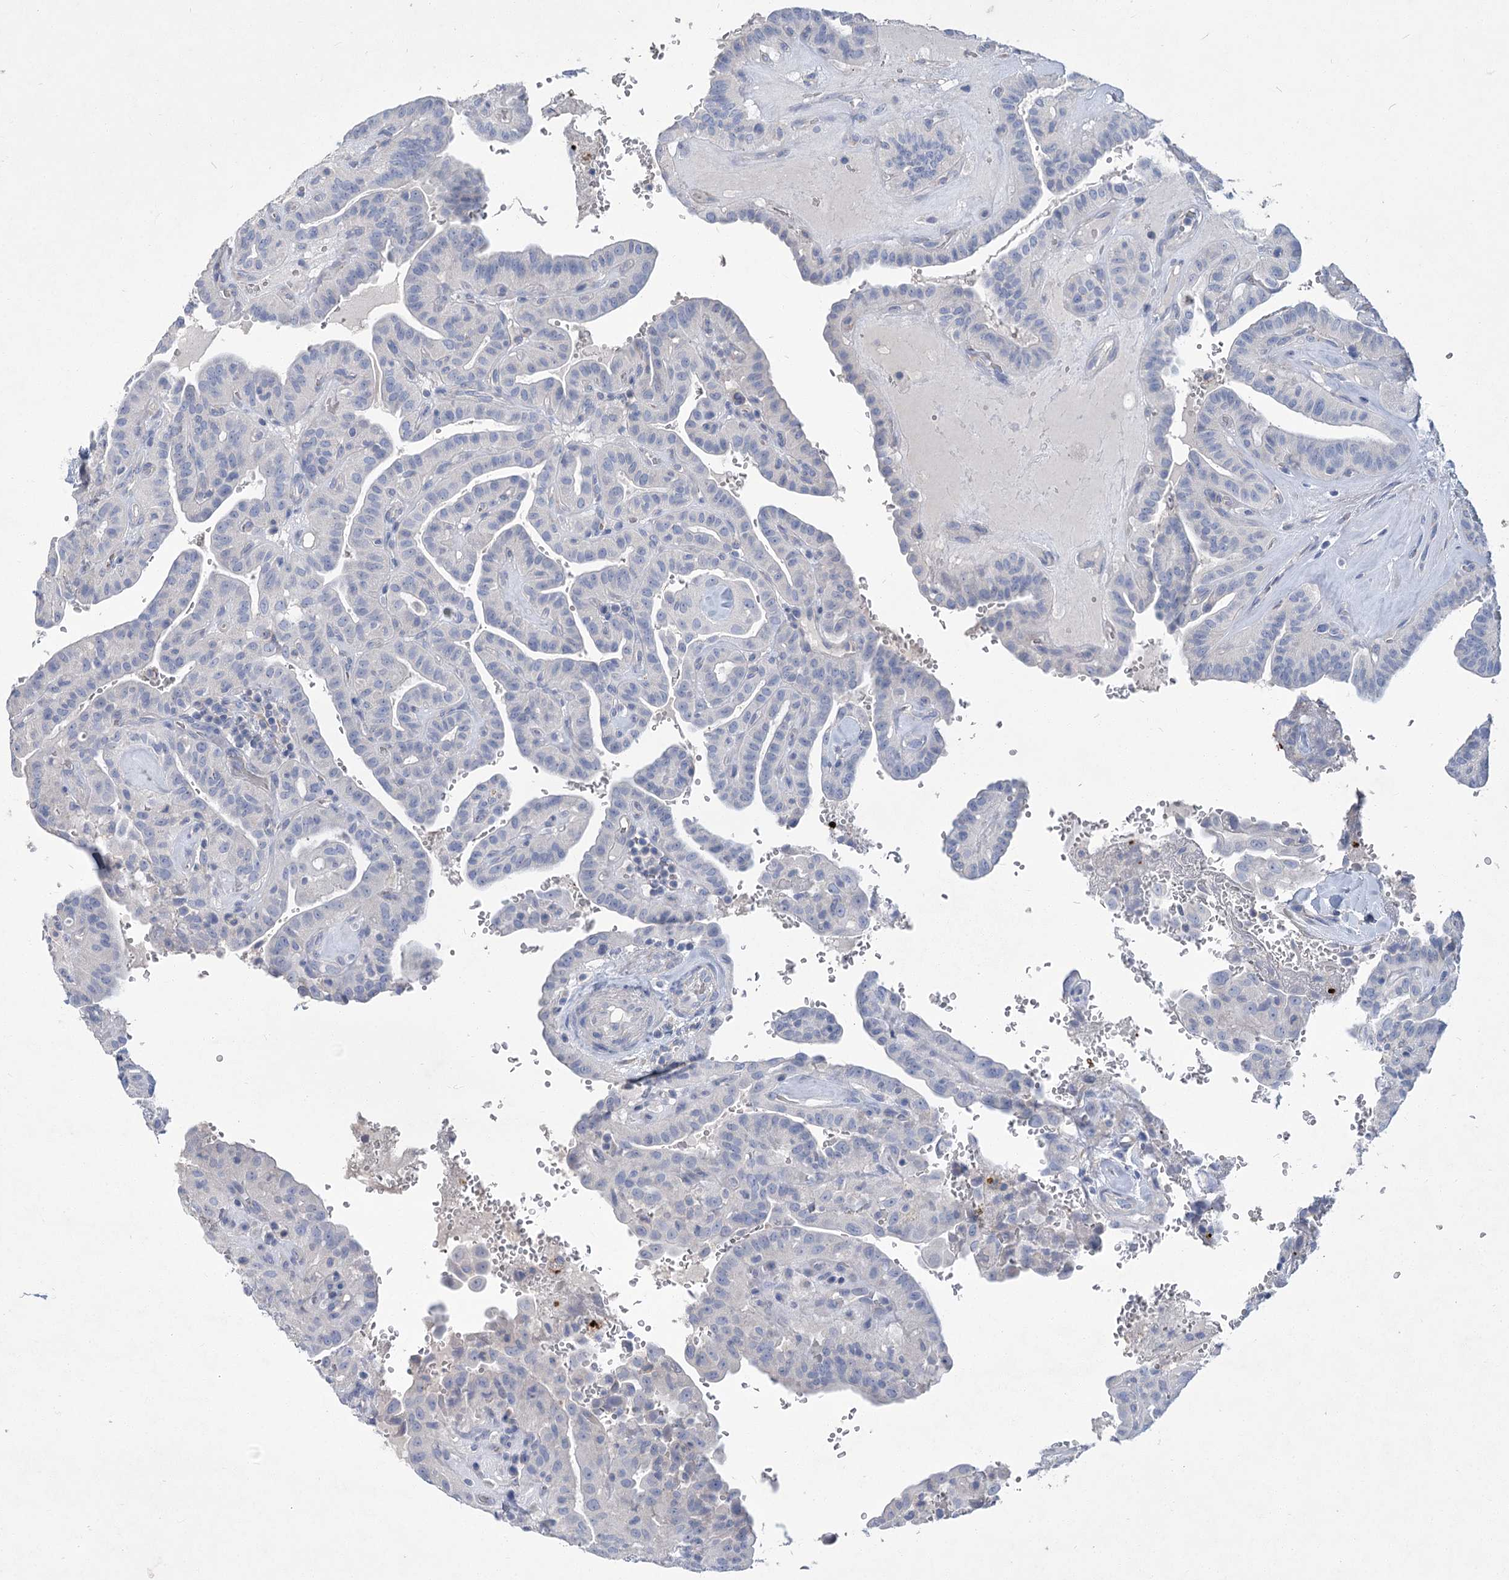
{"staining": {"intensity": "negative", "quantity": "none", "location": "none"}, "tissue": "thyroid cancer", "cell_type": "Tumor cells", "image_type": "cancer", "snomed": [{"axis": "morphology", "description": "Papillary adenocarcinoma, NOS"}, {"axis": "topography", "description": "Thyroid gland"}], "caption": "The photomicrograph exhibits no significant positivity in tumor cells of papillary adenocarcinoma (thyroid). (DAB immunohistochemistry, high magnification).", "gene": "SLC9A3", "patient": {"sex": "male", "age": 77}}